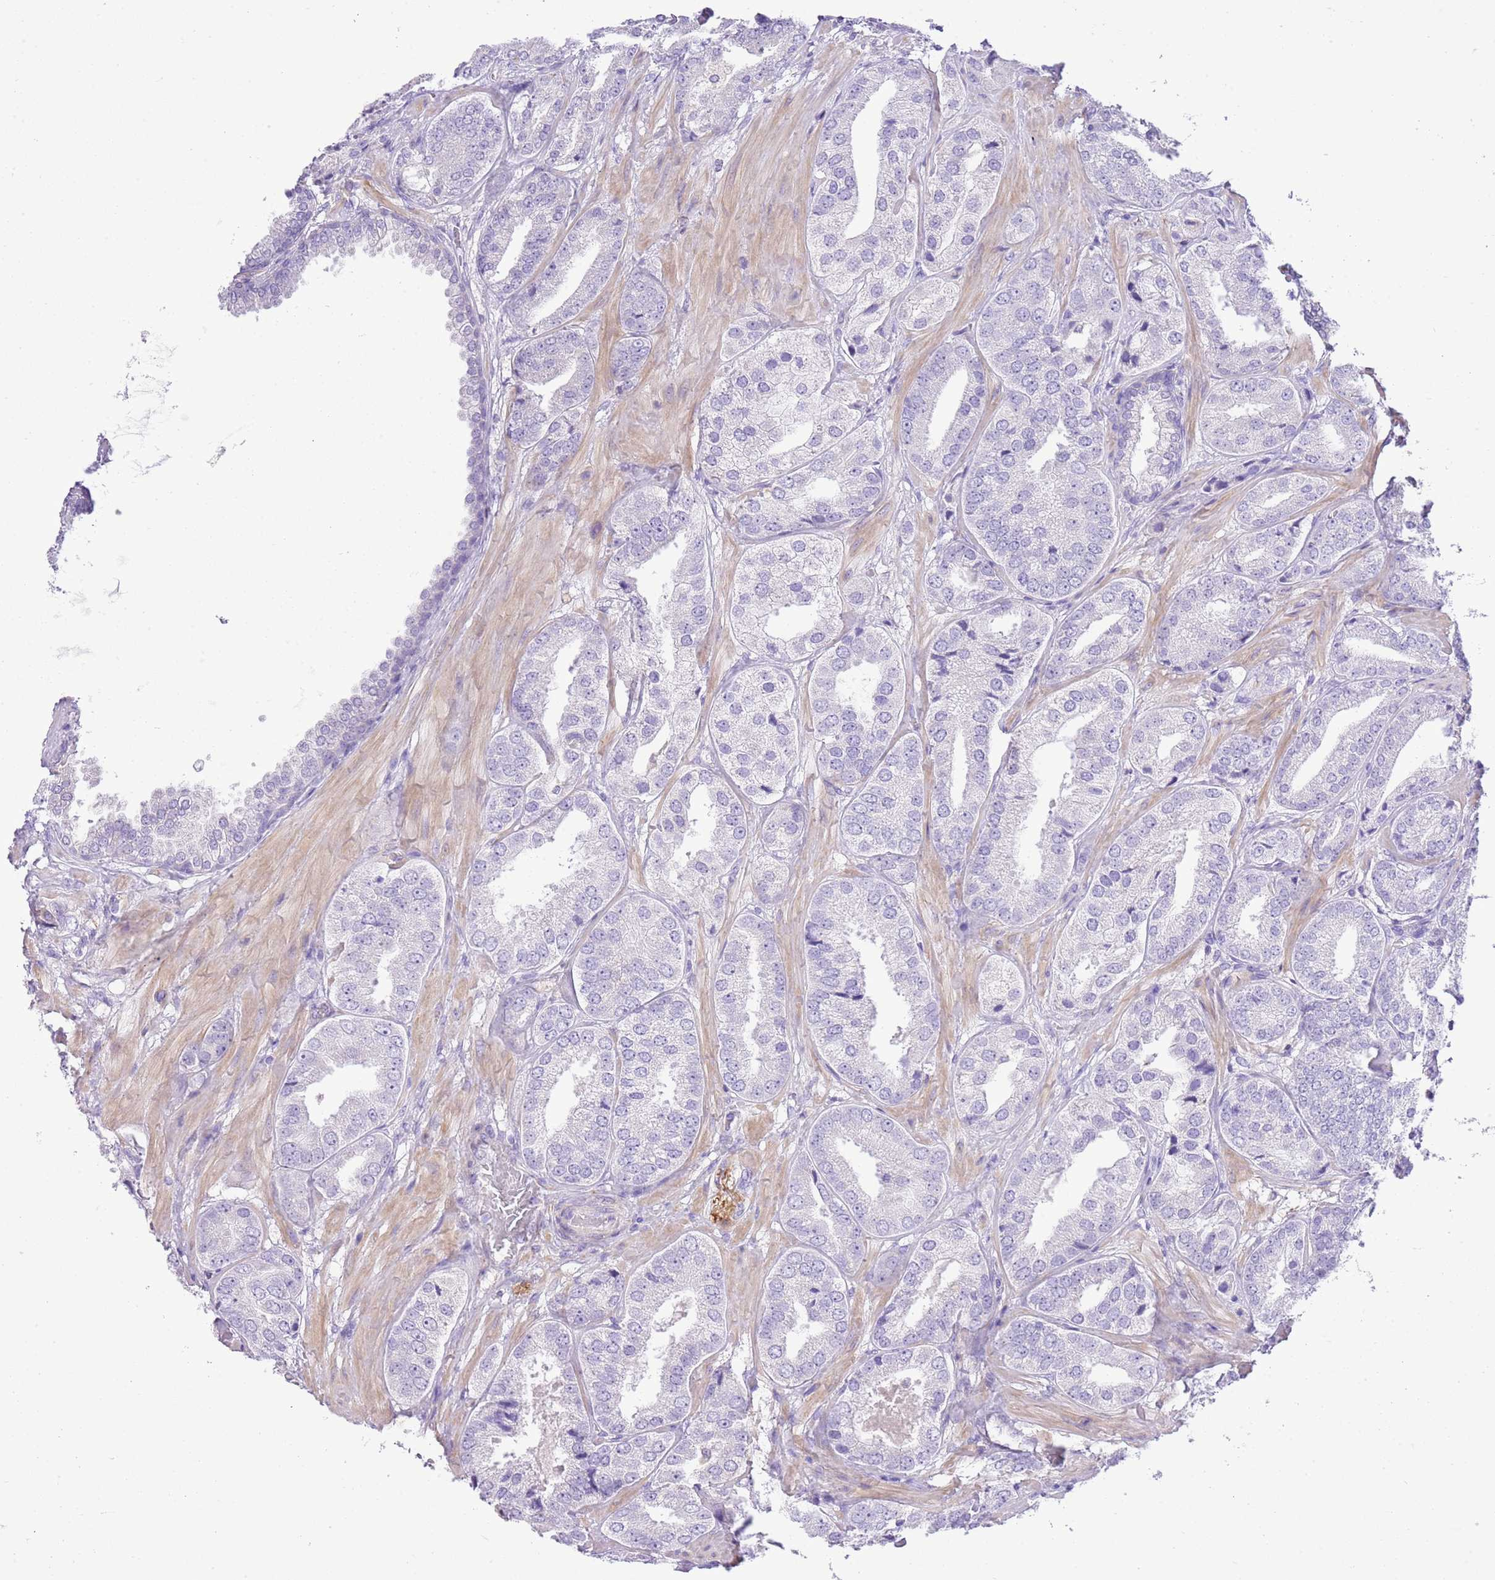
{"staining": {"intensity": "negative", "quantity": "none", "location": "none"}, "tissue": "prostate cancer", "cell_type": "Tumor cells", "image_type": "cancer", "snomed": [{"axis": "morphology", "description": "Adenocarcinoma, High grade"}, {"axis": "topography", "description": "Prostate"}], "caption": "DAB (3,3'-diaminobenzidine) immunohistochemical staining of prostate high-grade adenocarcinoma reveals no significant positivity in tumor cells.", "gene": "AAR2", "patient": {"sex": "male", "age": 63}}